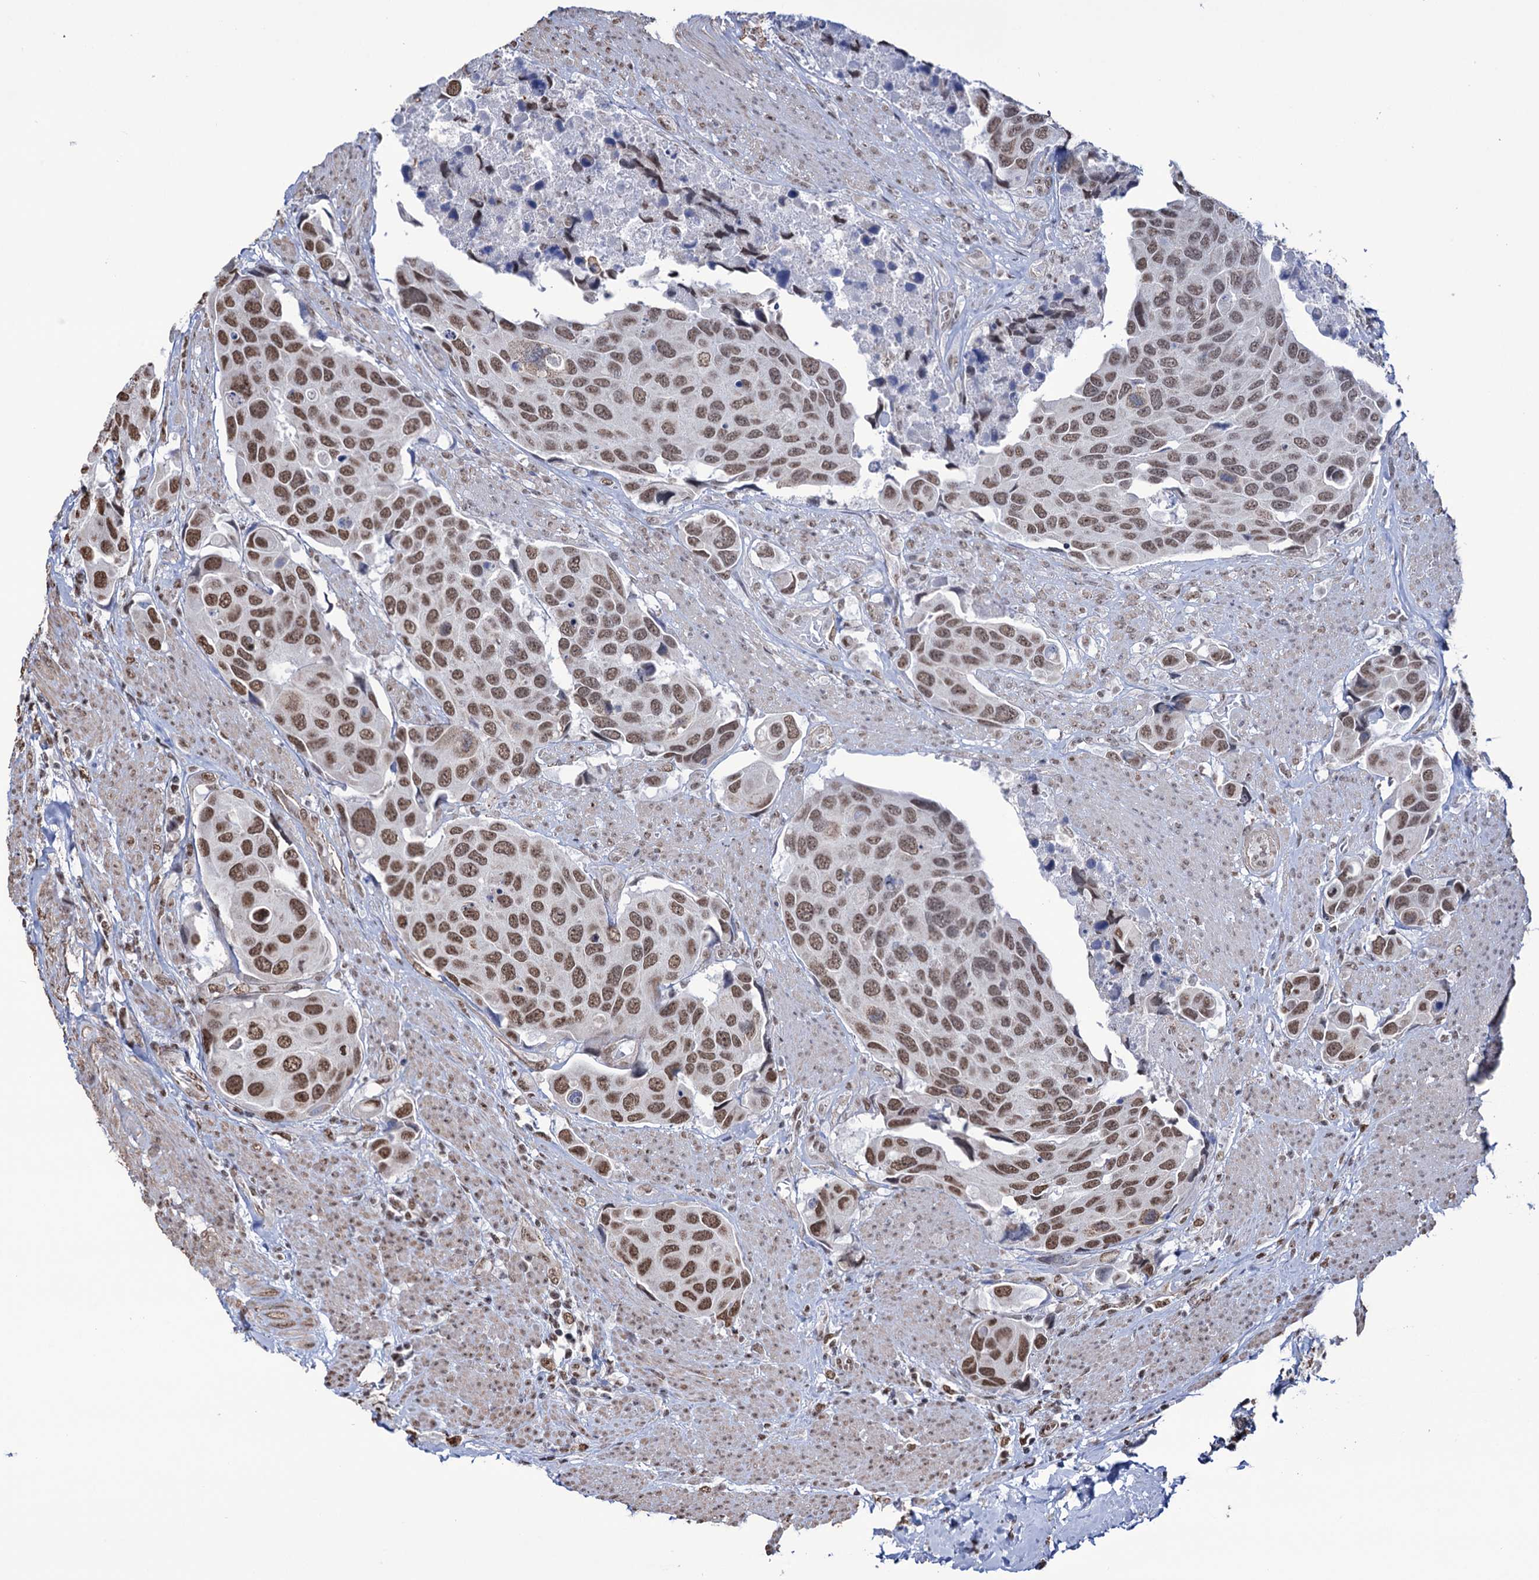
{"staining": {"intensity": "moderate", "quantity": ">75%", "location": "nuclear"}, "tissue": "urothelial cancer", "cell_type": "Tumor cells", "image_type": "cancer", "snomed": [{"axis": "morphology", "description": "Urothelial carcinoma, High grade"}, {"axis": "topography", "description": "Urinary bladder"}], "caption": "This image displays high-grade urothelial carcinoma stained with IHC to label a protein in brown. The nuclear of tumor cells show moderate positivity for the protein. Nuclei are counter-stained blue.", "gene": "ABHD10", "patient": {"sex": "male", "age": 74}}